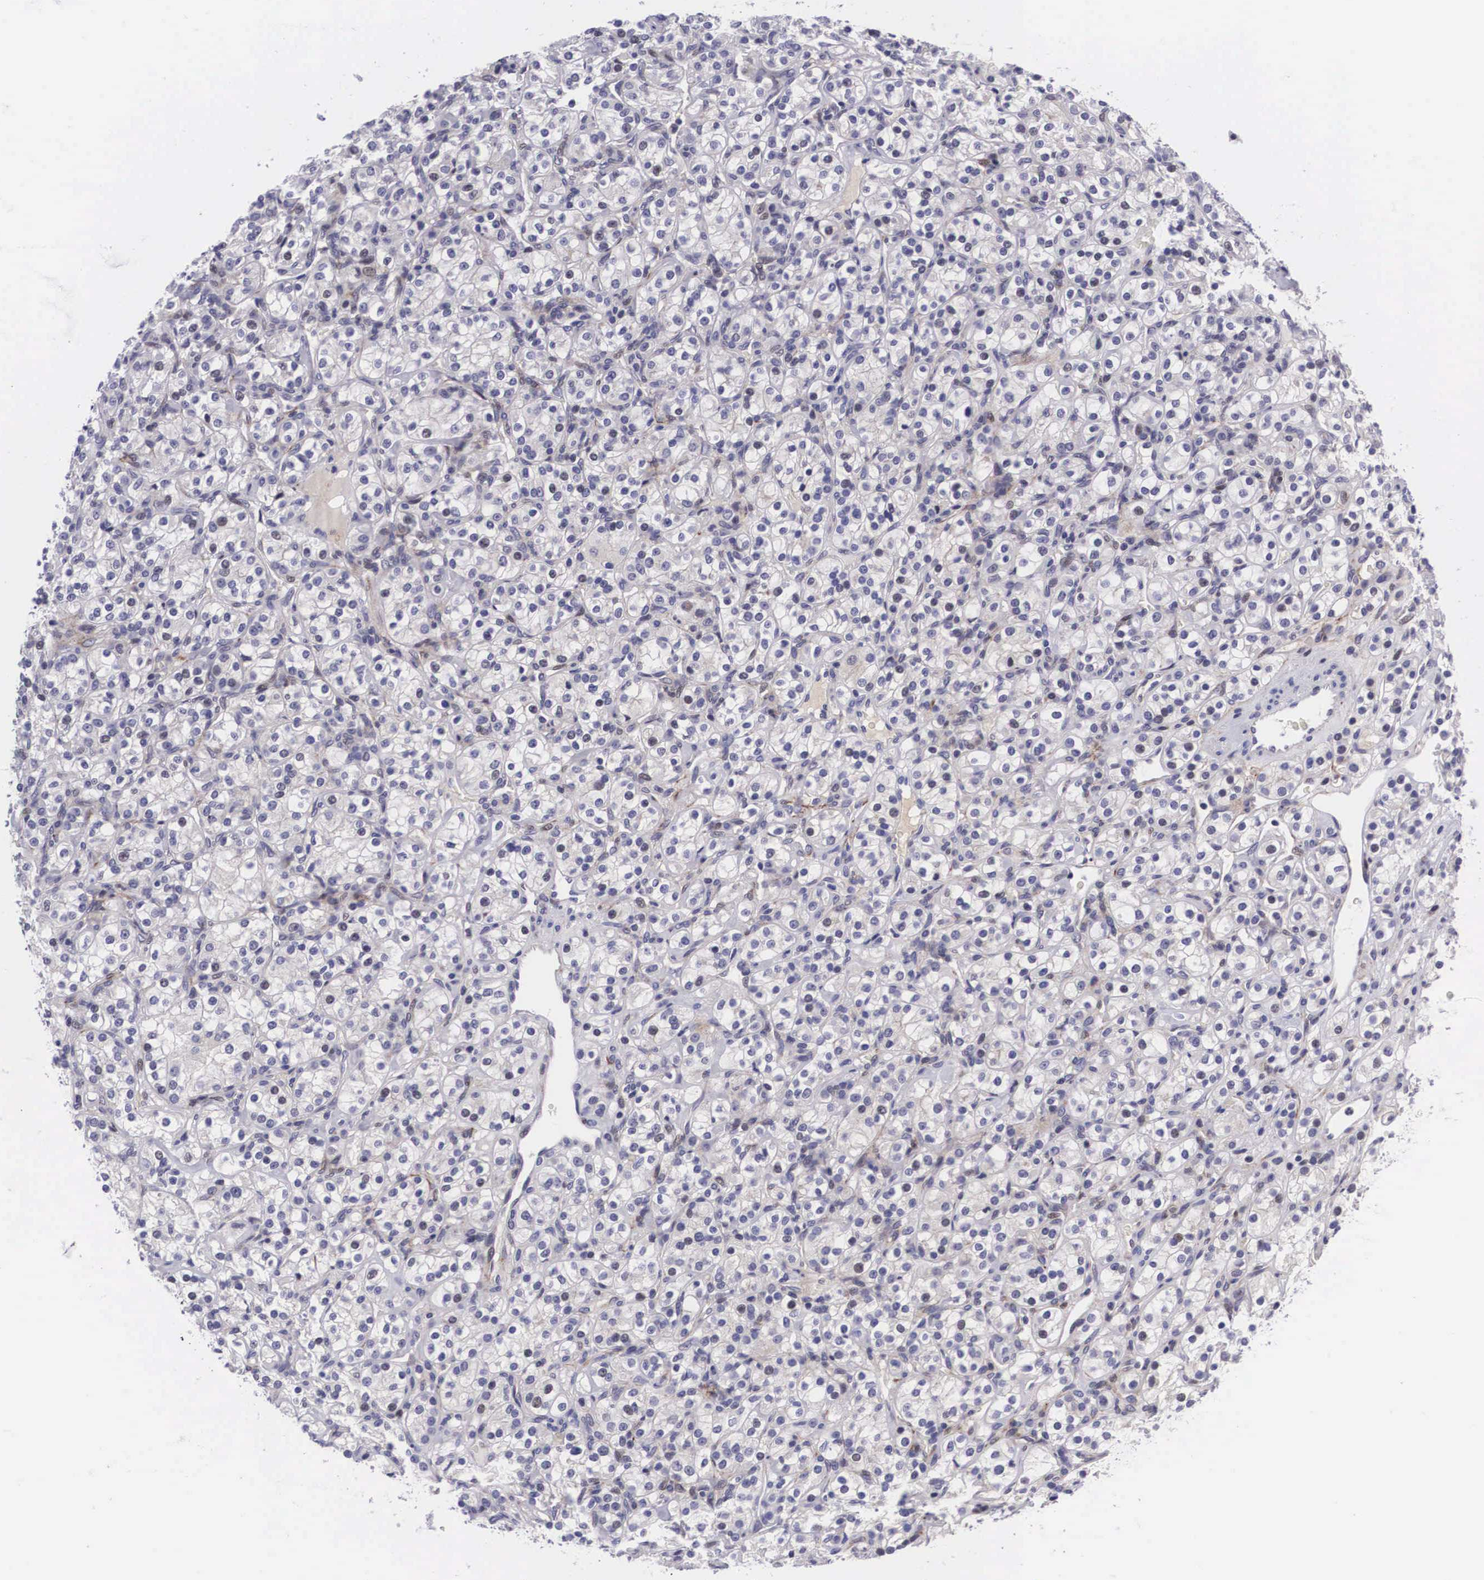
{"staining": {"intensity": "weak", "quantity": "<25%", "location": "nuclear"}, "tissue": "renal cancer", "cell_type": "Tumor cells", "image_type": "cancer", "snomed": [{"axis": "morphology", "description": "Adenocarcinoma, NOS"}, {"axis": "topography", "description": "Kidney"}], "caption": "Immunohistochemistry photomicrograph of neoplastic tissue: human renal cancer stained with DAB (3,3'-diaminobenzidine) shows no significant protein staining in tumor cells. (Immunohistochemistry (ihc), brightfield microscopy, high magnification).", "gene": "EMID1", "patient": {"sex": "male", "age": 77}}